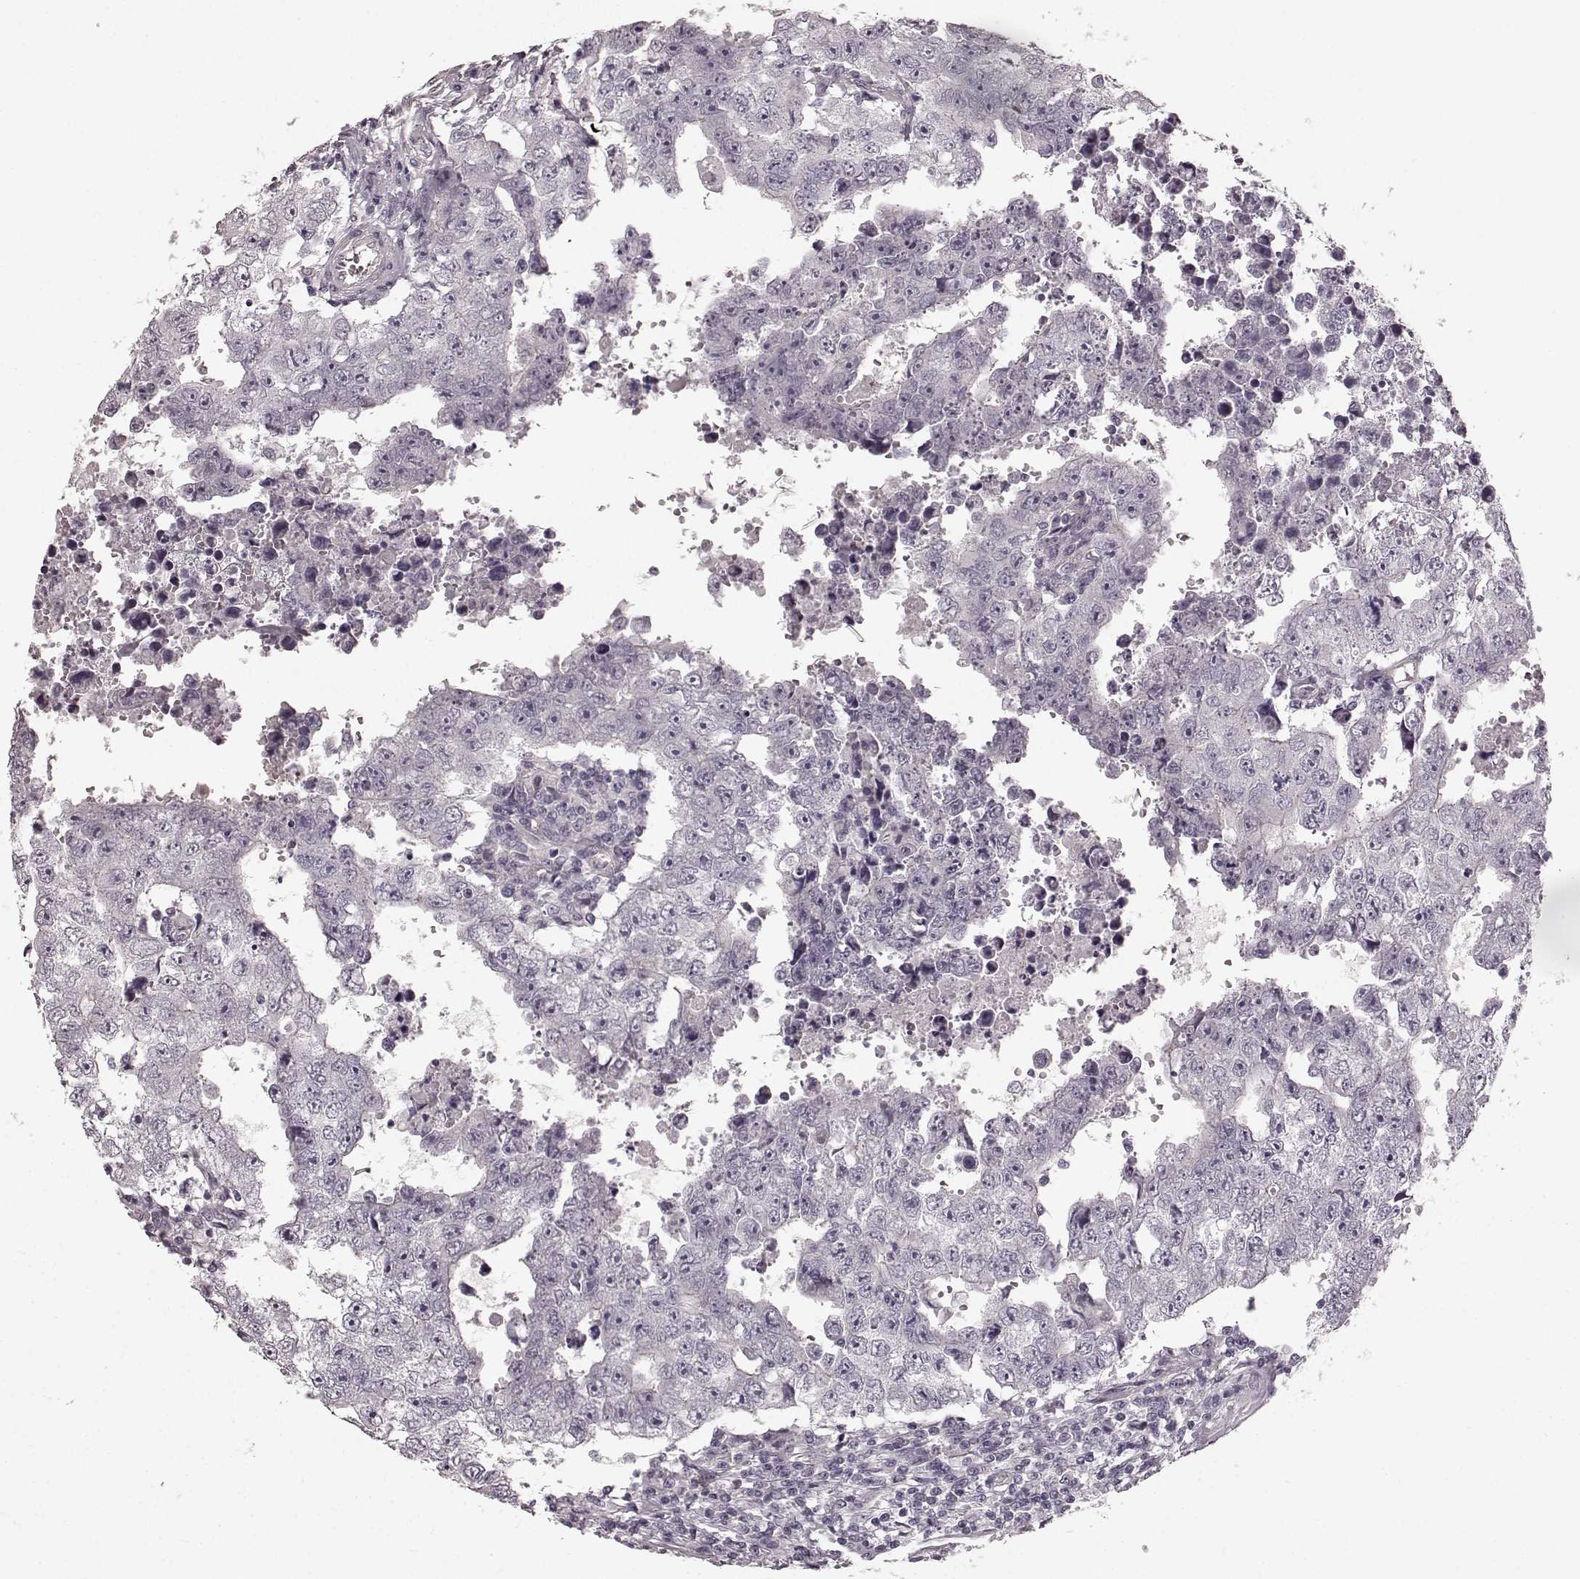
{"staining": {"intensity": "negative", "quantity": "none", "location": "none"}, "tissue": "testis cancer", "cell_type": "Tumor cells", "image_type": "cancer", "snomed": [{"axis": "morphology", "description": "Carcinoma, Embryonal, NOS"}, {"axis": "topography", "description": "Testis"}], "caption": "Tumor cells are negative for protein expression in human testis cancer (embryonal carcinoma).", "gene": "PRKCE", "patient": {"sex": "male", "age": 36}}